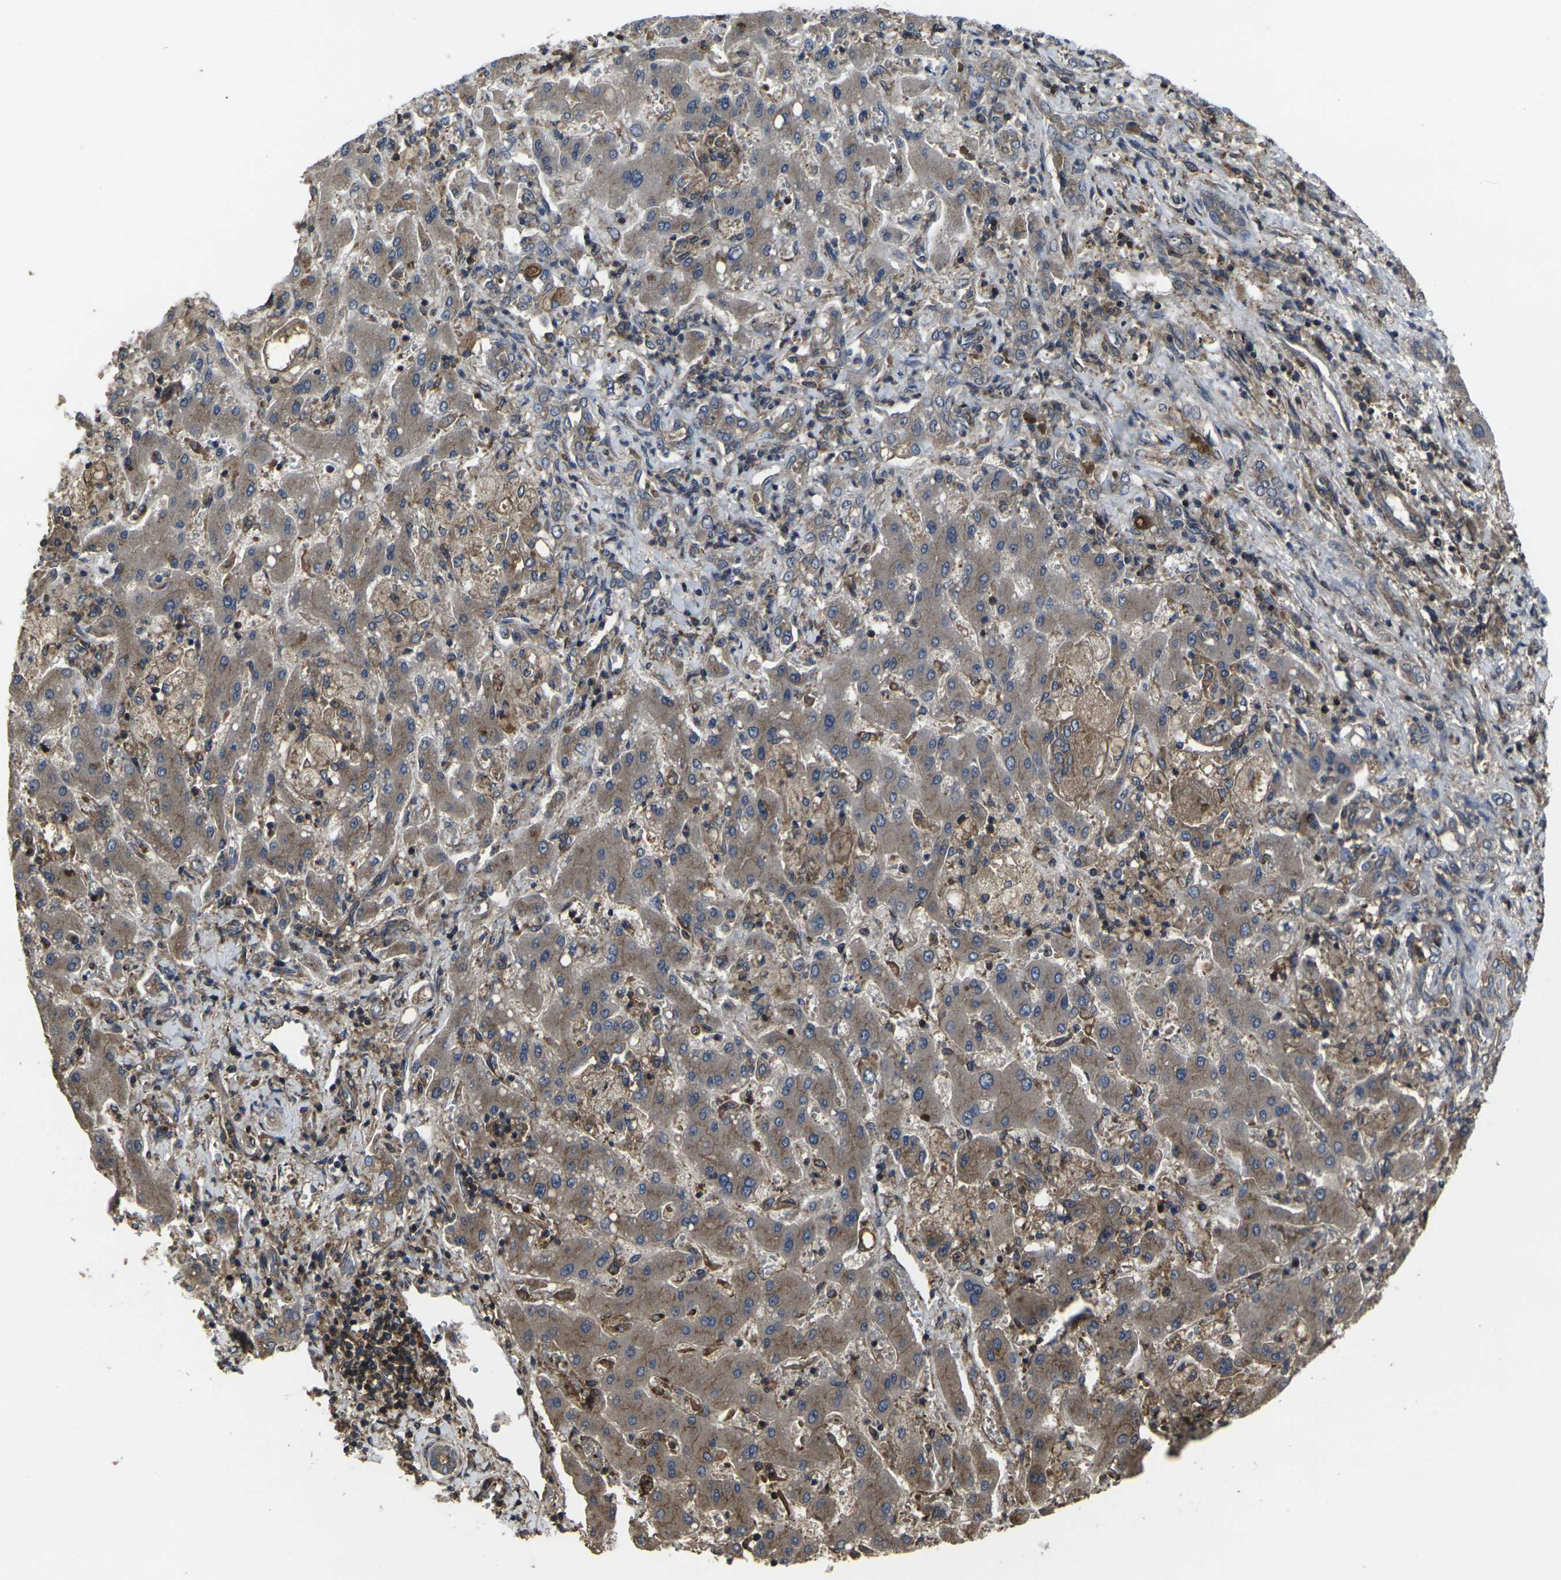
{"staining": {"intensity": "weak", "quantity": ">75%", "location": "cytoplasmic/membranous"}, "tissue": "liver cancer", "cell_type": "Tumor cells", "image_type": "cancer", "snomed": [{"axis": "morphology", "description": "Cholangiocarcinoma"}, {"axis": "topography", "description": "Liver"}], "caption": "This micrograph demonstrates immunohistochemistry (IHC) staining of human liver cholangiocarcinoma, with low weak cytoplasmic/membranous expression in approximately >75% of tumor cells.", "gene": "PRKACB", "patient": {"sex": "male", "age": 50}}